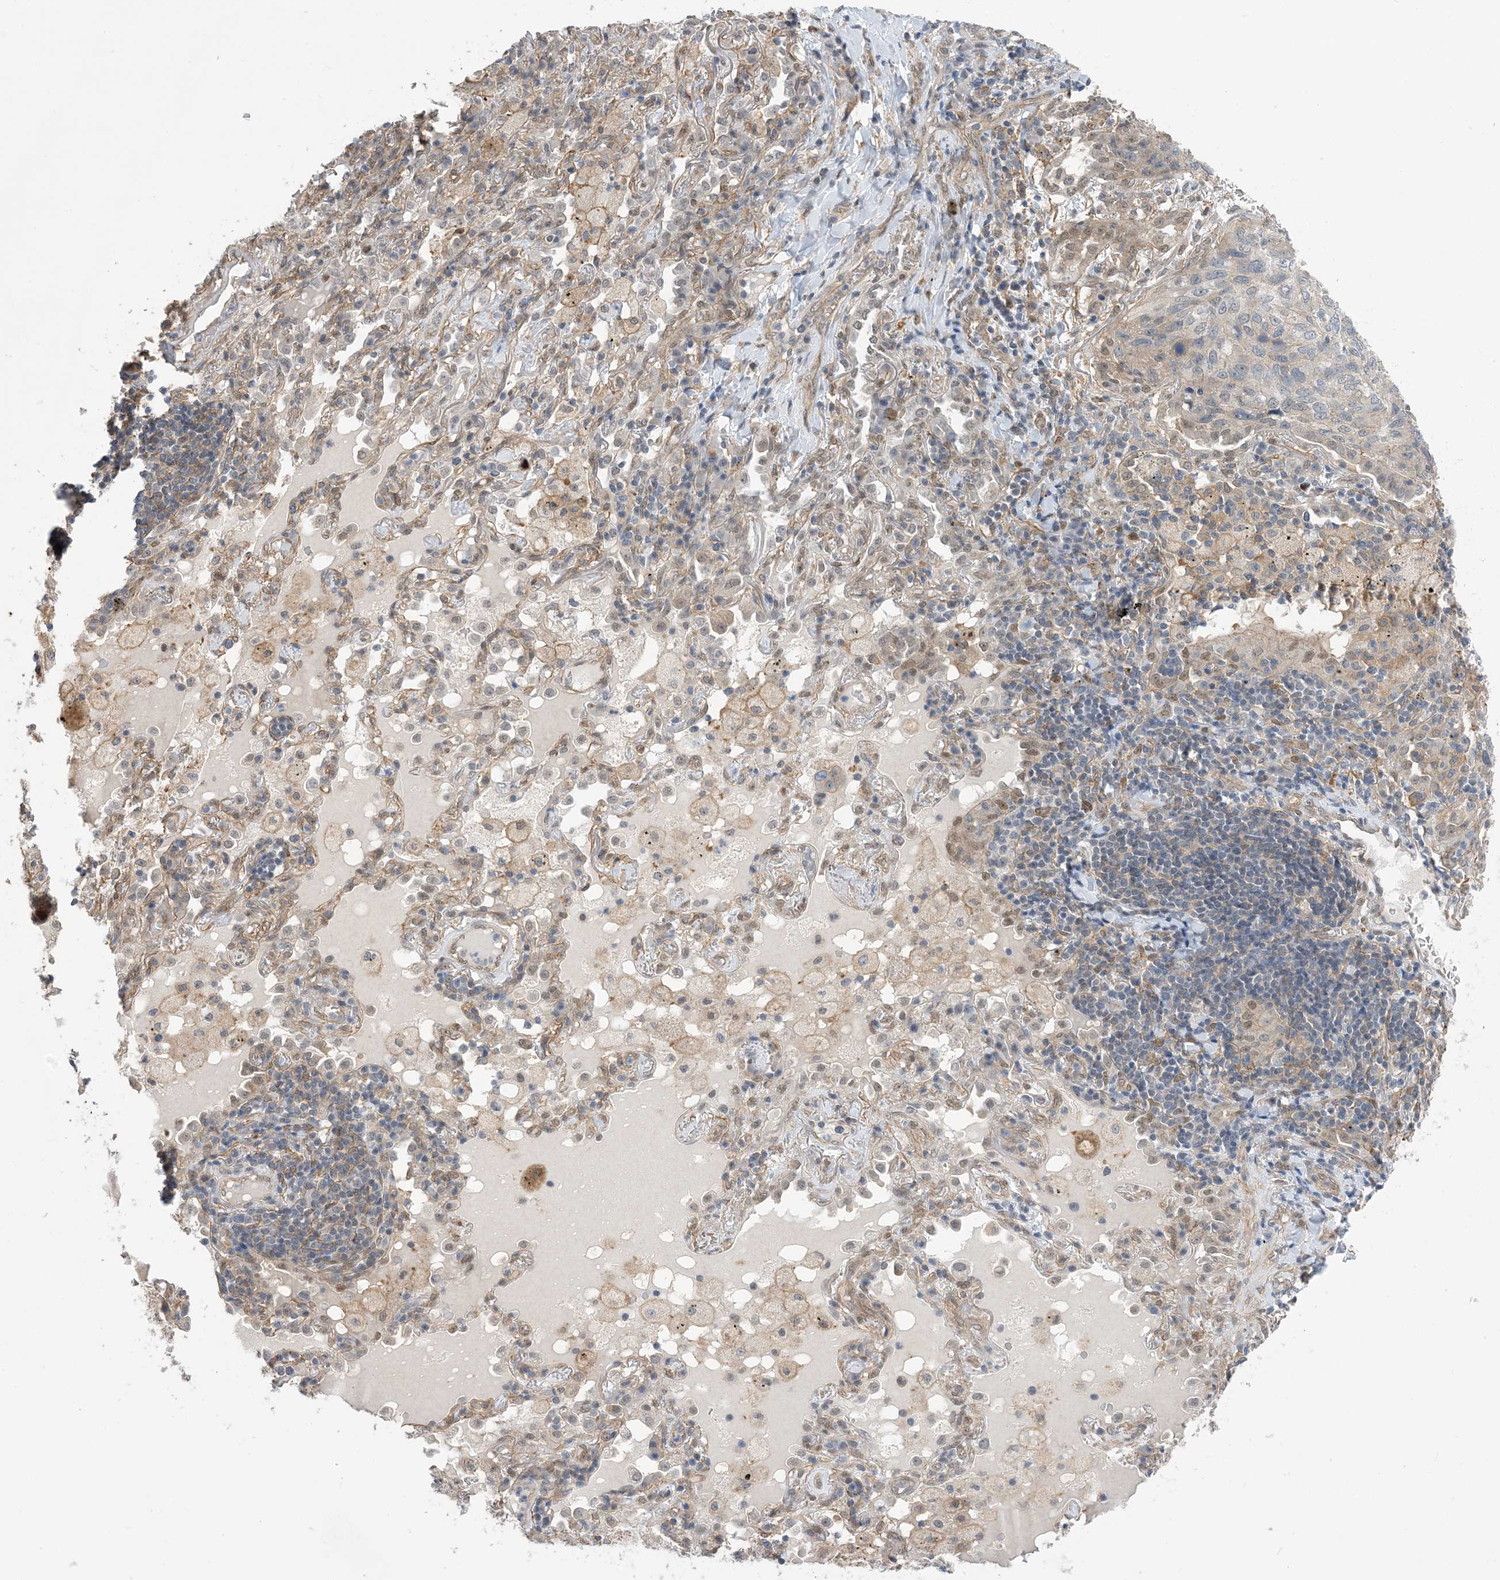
{"staining": {"intensity": "negative", "quantity": "none", "location": "none"}, "tissue": "lung cancer", "cell_type": "Tumor cells", "image_type": "cancer", "snomed": [{"axis": "morphology", "description": "Squamous cell carcinoma, NOS"}, {"axis": "topography", "description": "Lung"}], "caption": "The micrograph displays no significant positivity in tumor cells of lung squamous cell carcinoma. Nuclei are stained in blue.", "gene": "ZNF8", "patient": {"sex": "female", "age": 63}}